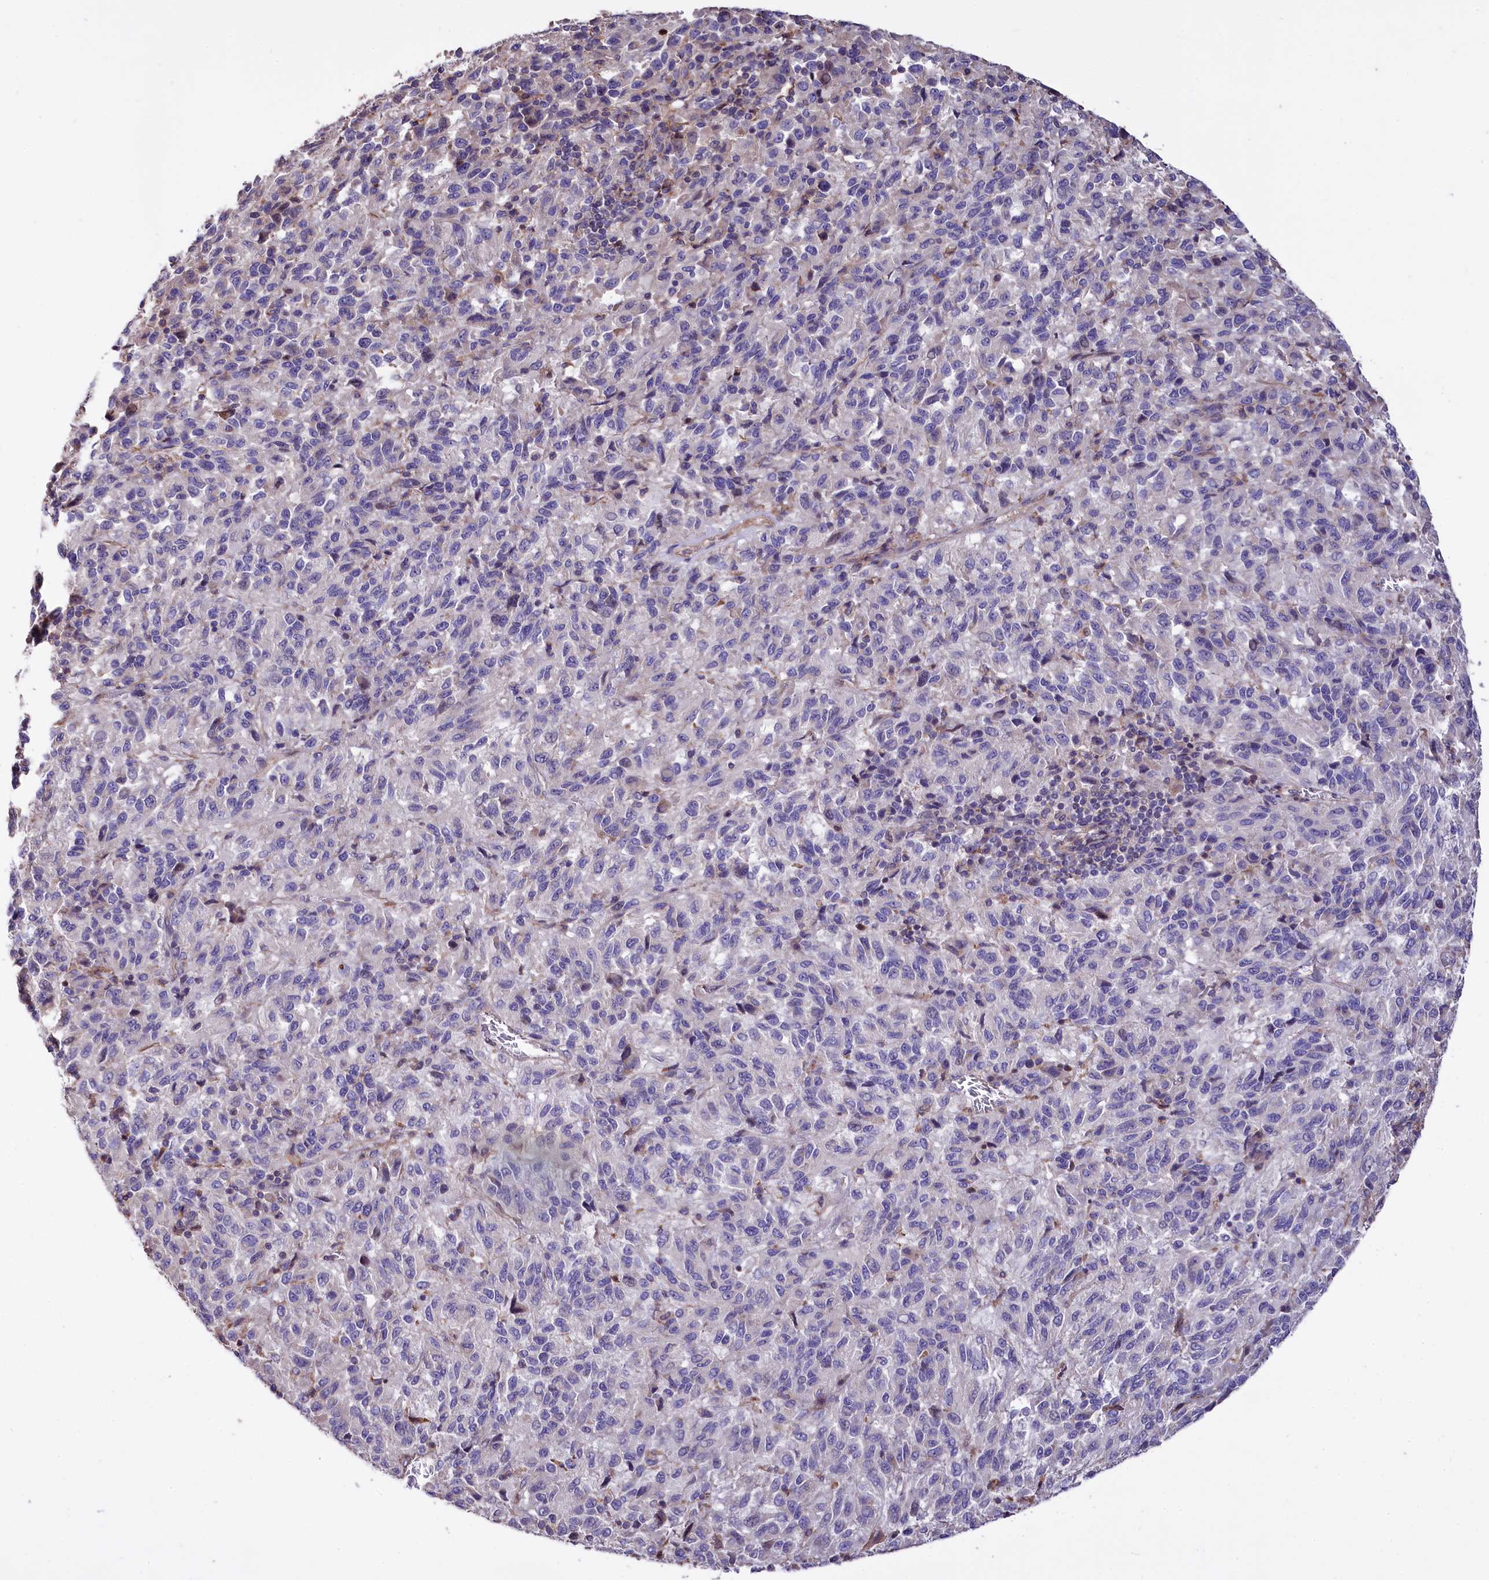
{"staining": {"intensity": "negative", "quantity": "none", "location": "none"}, "tissue": "melanoma", "cell_type": "Tumor cells", "image_type": "cancer", "snomed": [{"axis": "morphology", "description": "Malignant melanoma, Metastatic site"}, {"axis": "topography", "description": "Lung"}], "caption": "There is no significant staining in tumor cells of melanoma. (Brightfield microscopy of DAB (3,3'-diaminobenzidine) IHC at high magnification).", "gene": "RPUSD3", "patient": {"sex": "male", "age": 64}}